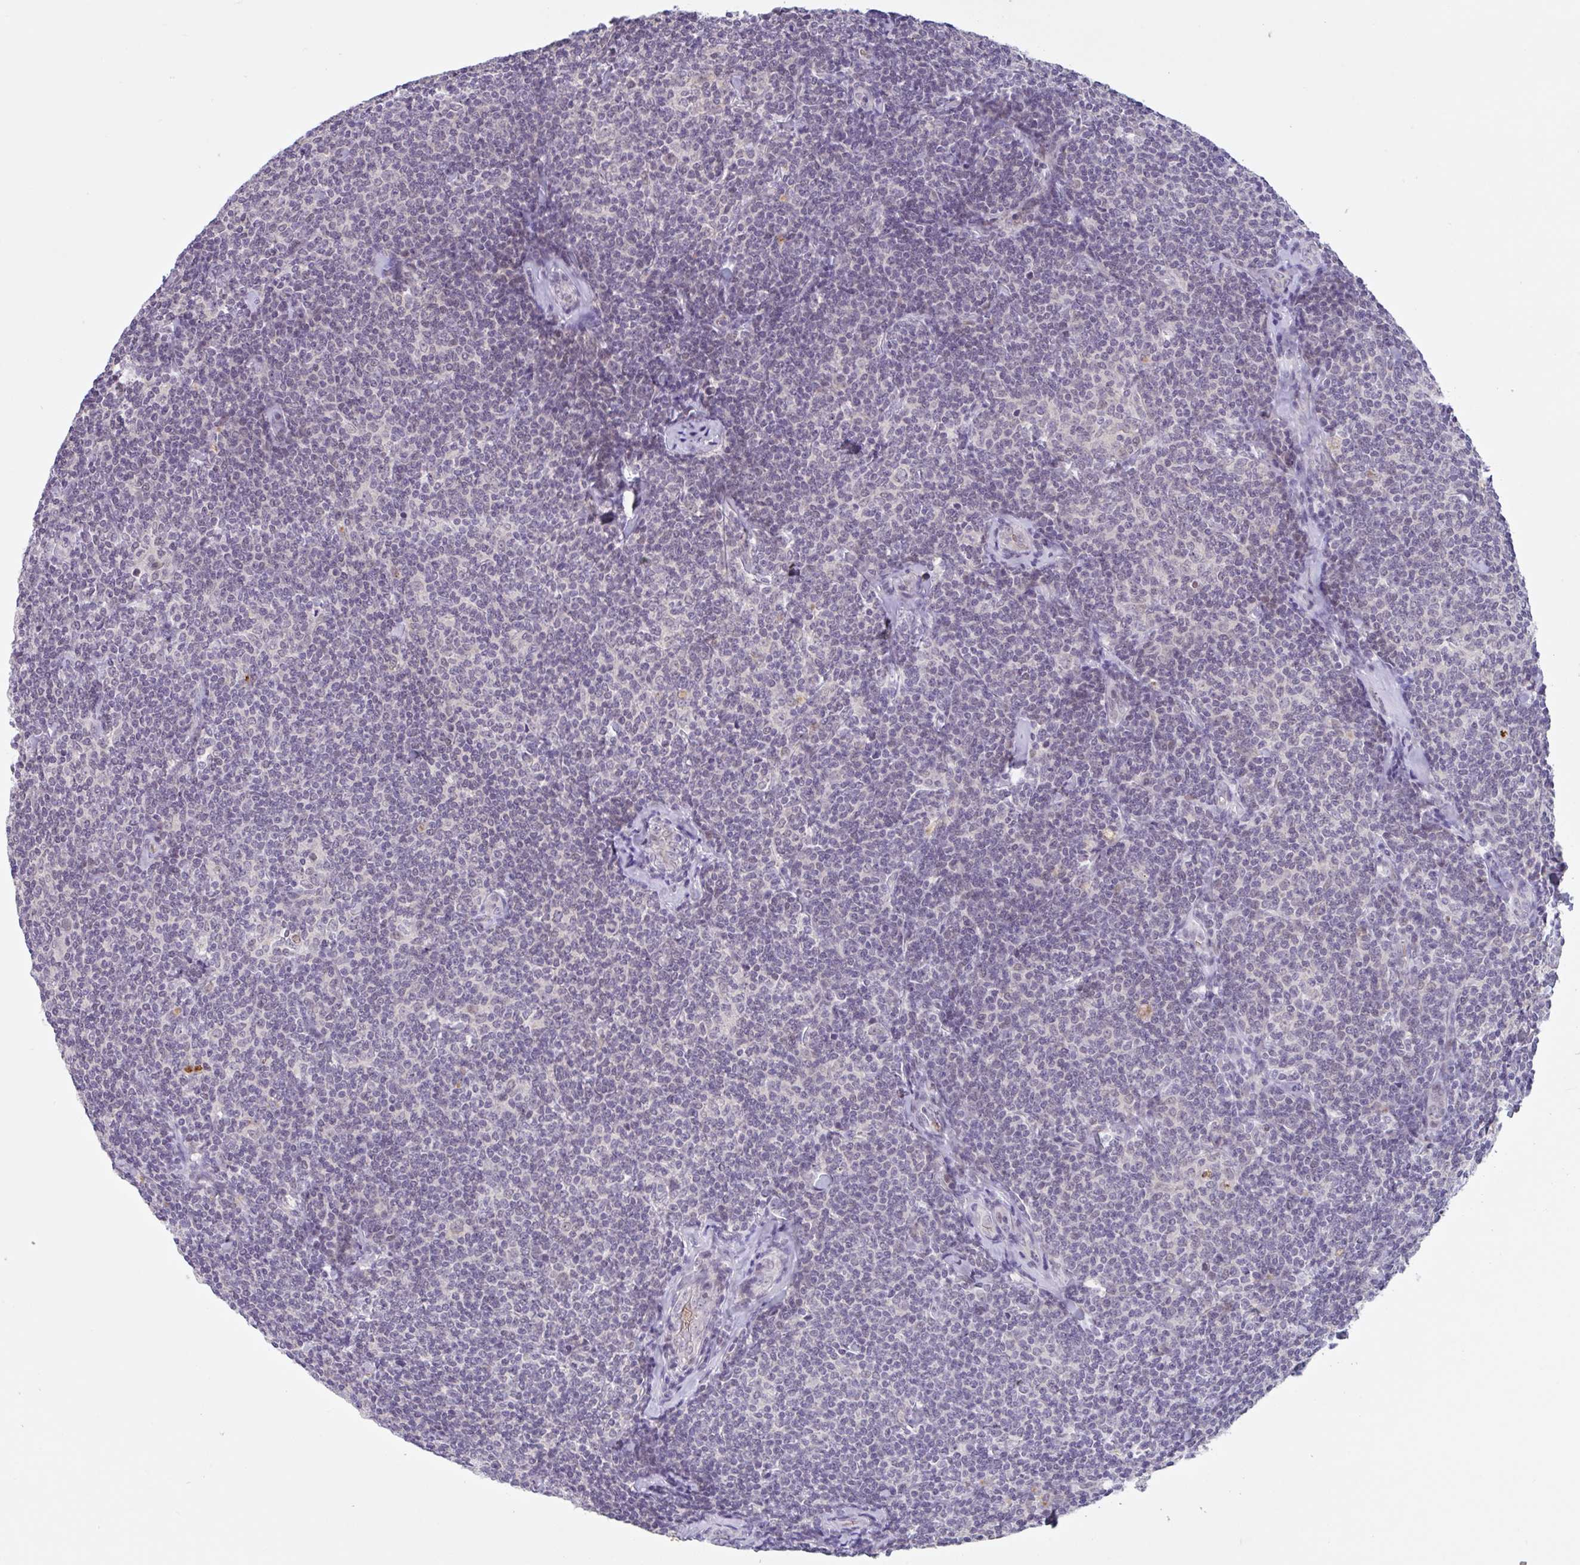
{"staining": {"intensity": "negative", "quantity": "none", "location": "none"}, "tissue": "lymphoma", "cell_type": "Tumor cells", "image_type": "cancer", "snomed": [{"axis": "morphology", "description": "Malignant lymphoma, non-Hodgkin's type, Low grade"}, {"axis": "topography", "description": "Lymph node"}], "caption": "The photomicrograph displays no significant staining in tumor cells of lymphoma. Nuclei are stained in blue.", "gene": "RHAG", "patient": {"sex": "female", "age": 56}}